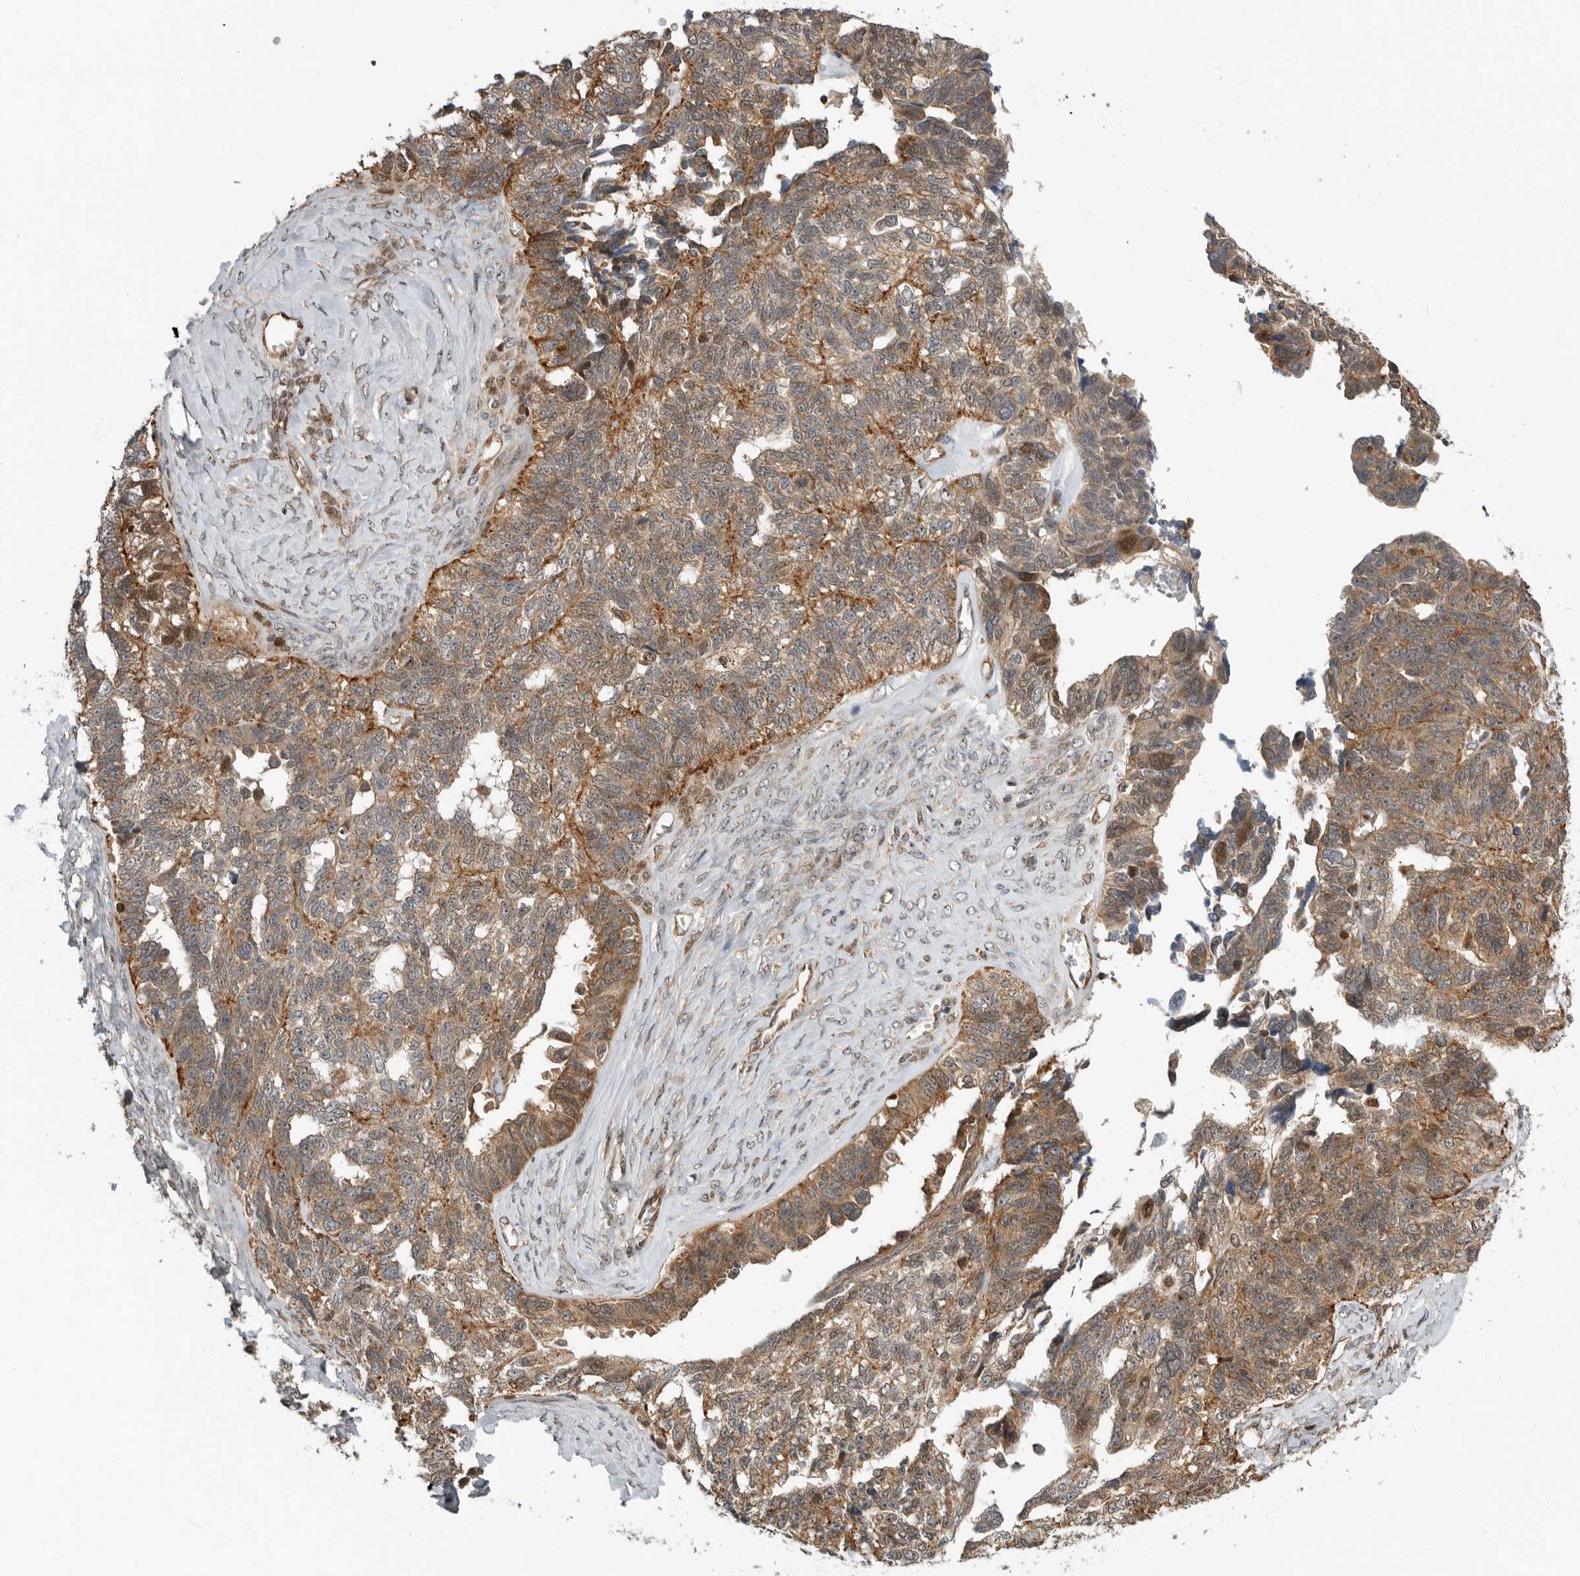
{"staining": {"intensity": "moderate", "quantity": ">75%", "location": "cytoplasmic/membranous"}, "tissue": "ovarian cancer", "cell_type": "Tumor cells", "image_type": "cancer", "snomed": [{"axis": "morphology", "description": "Cystadenocarcinoma, serous, NOS"}, {"axis": "topography", "description": "Ovary"}], "caption": "Immunohistochemical staining of human serous cystadenocarcinoma (ovarian) demonstrates medium levels of moderate cytoplasmic/membranous staining in about >75% of tumor cells.", "gene": "STRAP", "patient": {"sex": "female", "age": 79}}